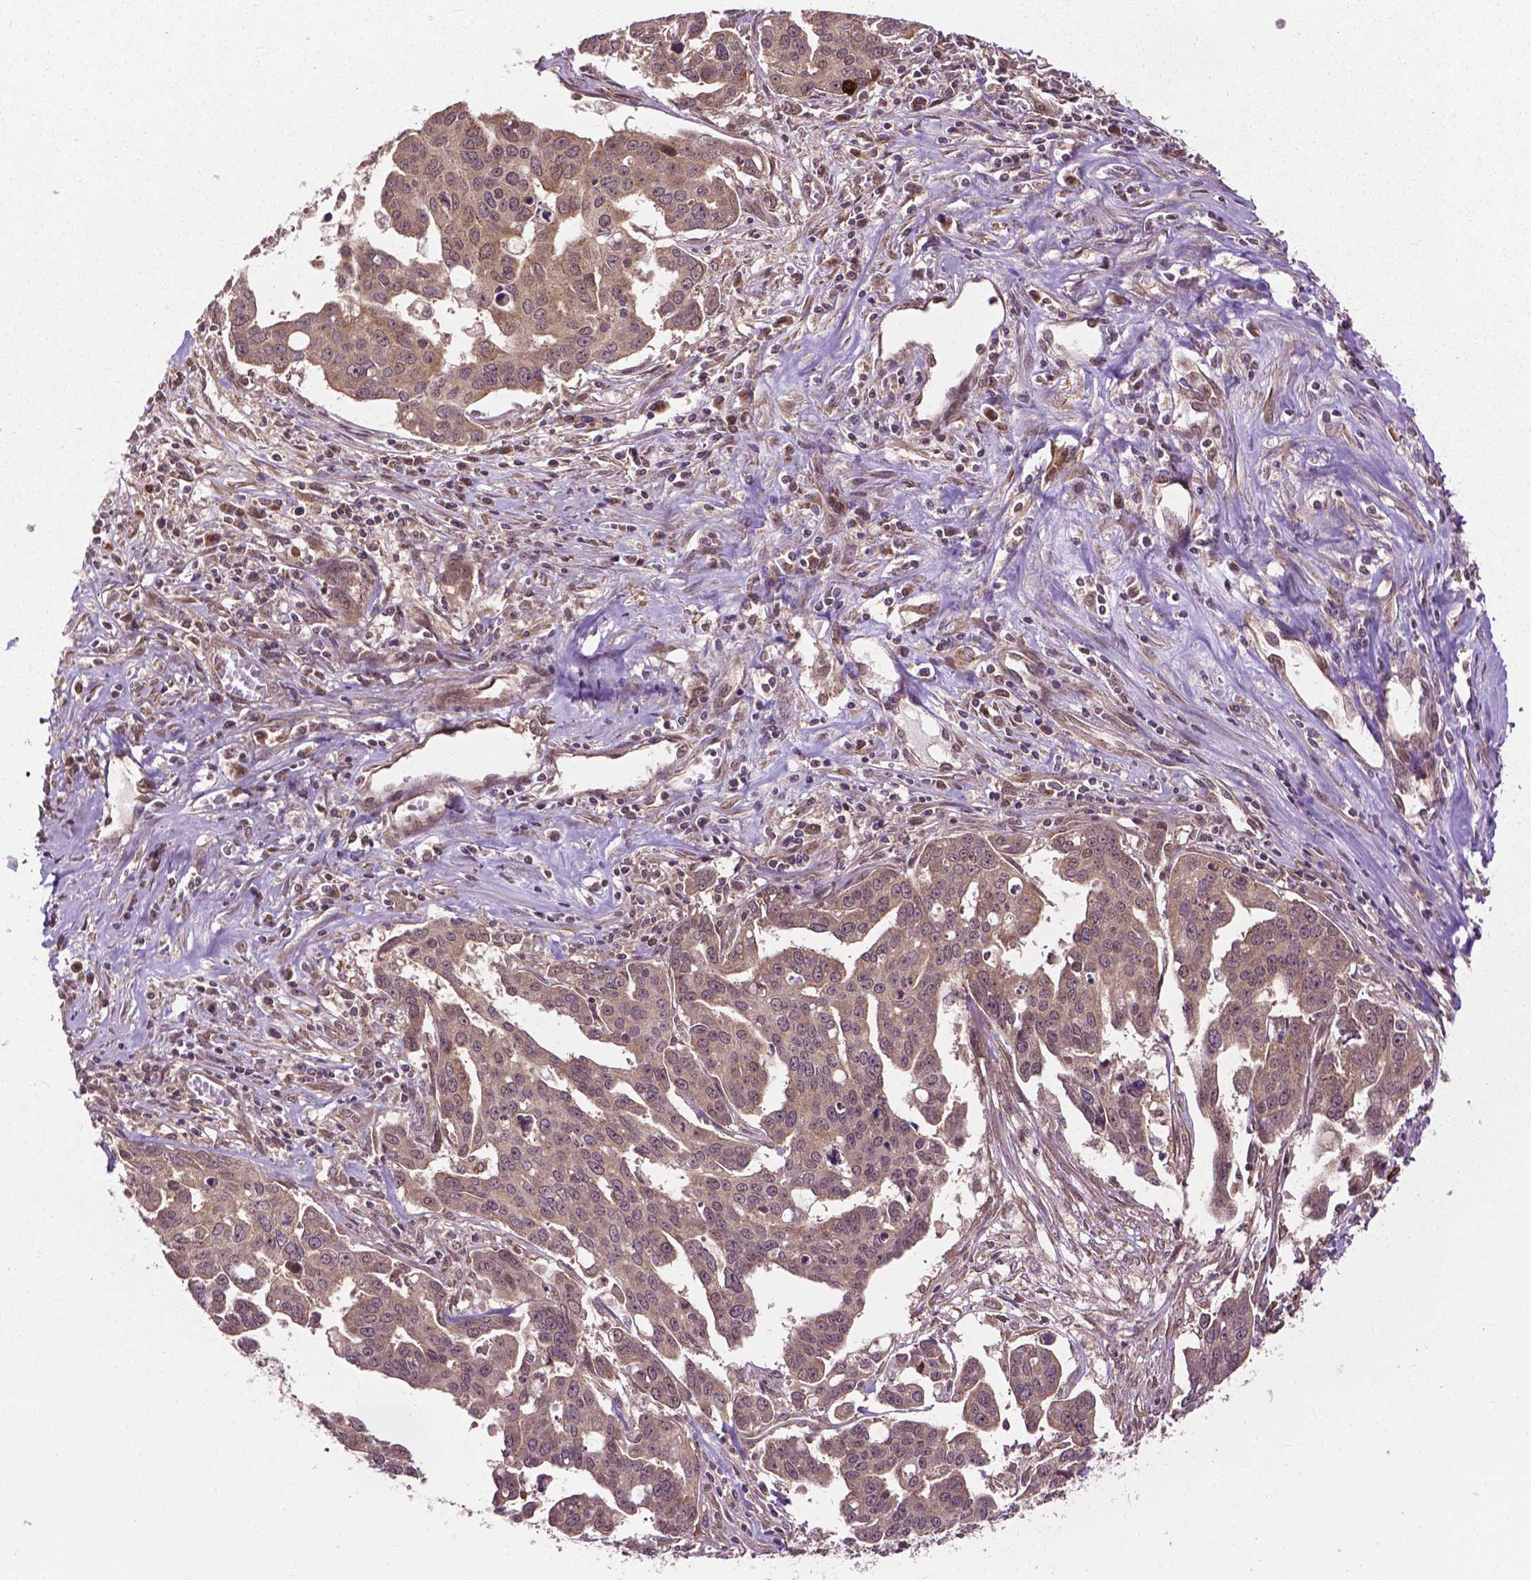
{"staining": {"intensity": "moderate", "quantity": ">75%", "location": "cytoplasmic/membranous"}, "tissue": "ovarian cancer", "cell_type": "Tumor cells", "image_type": "cancer", "snomed": [{"axis": "morphology", "description": "Carcinoma, endometroid"}, {"axis": "topography", "description": "Ovary"}], "caption": "The histopathology image exhibits staining of ovarian endometroid carcinoma, revealing moderate cytoplasmic/membranous protein staining (brown color) within tumor cells.", "gene": "PPP1CB", "patient": {"sex": "female", "age": 78}}